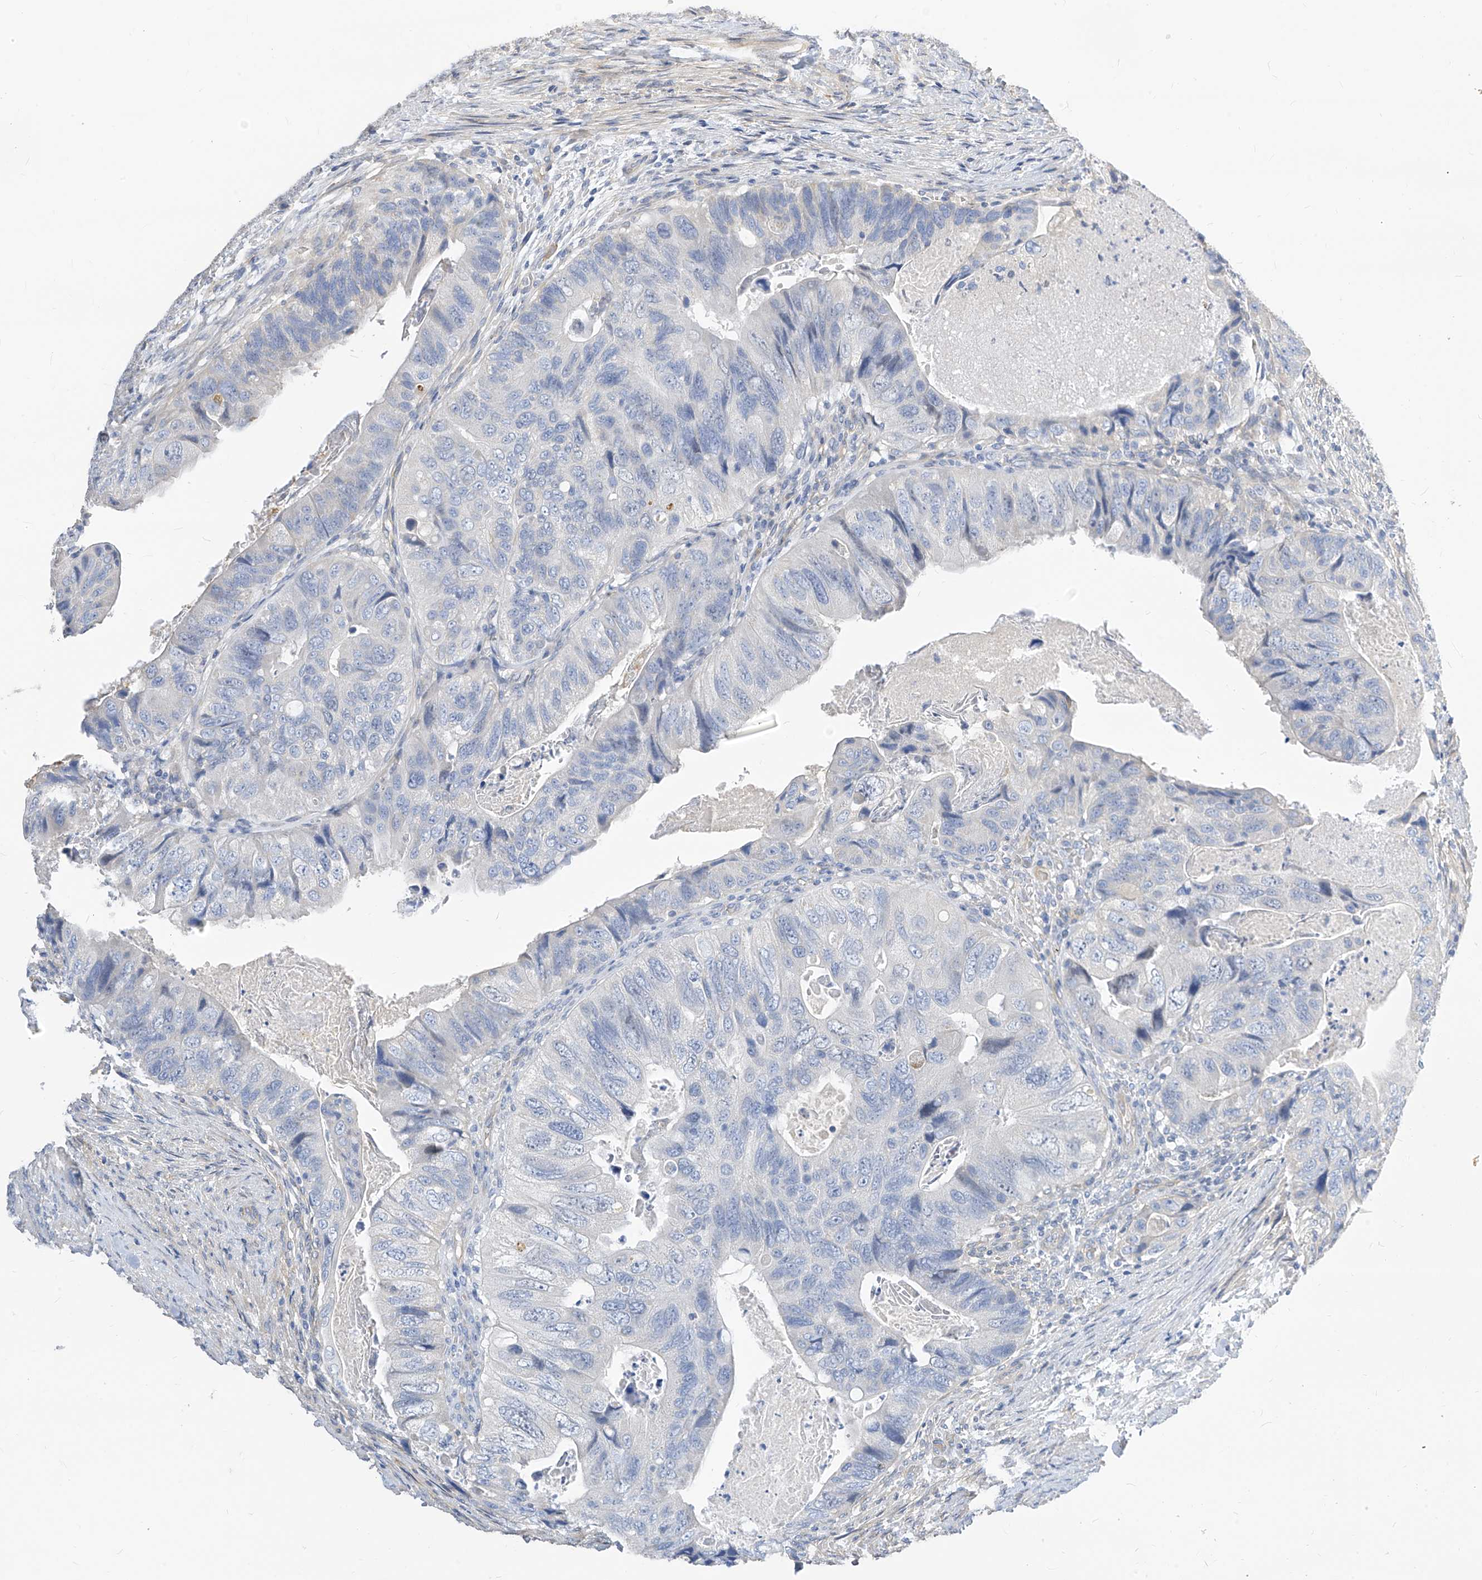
{"staining": {"intensity": "negative", "quantity": "none", "location": "none"}, "tissue": "colorectal cancer", "cell_type": "Tumor cells", "image_type": "cancer", "snomed": [{"axis": "morphology", "description": "Adenocarcinoma, NOS"}, {"axis": "topography", "description": "Rectum"}], "caption": "Tumor cells show no significant protein positivity in adenocarcinoma (colorectal). (DAB IHC visualized using brightfield microscopy, high magnification).", "gene": "SCGB2A1", "patient": {"sex": "male", "age": 63}}